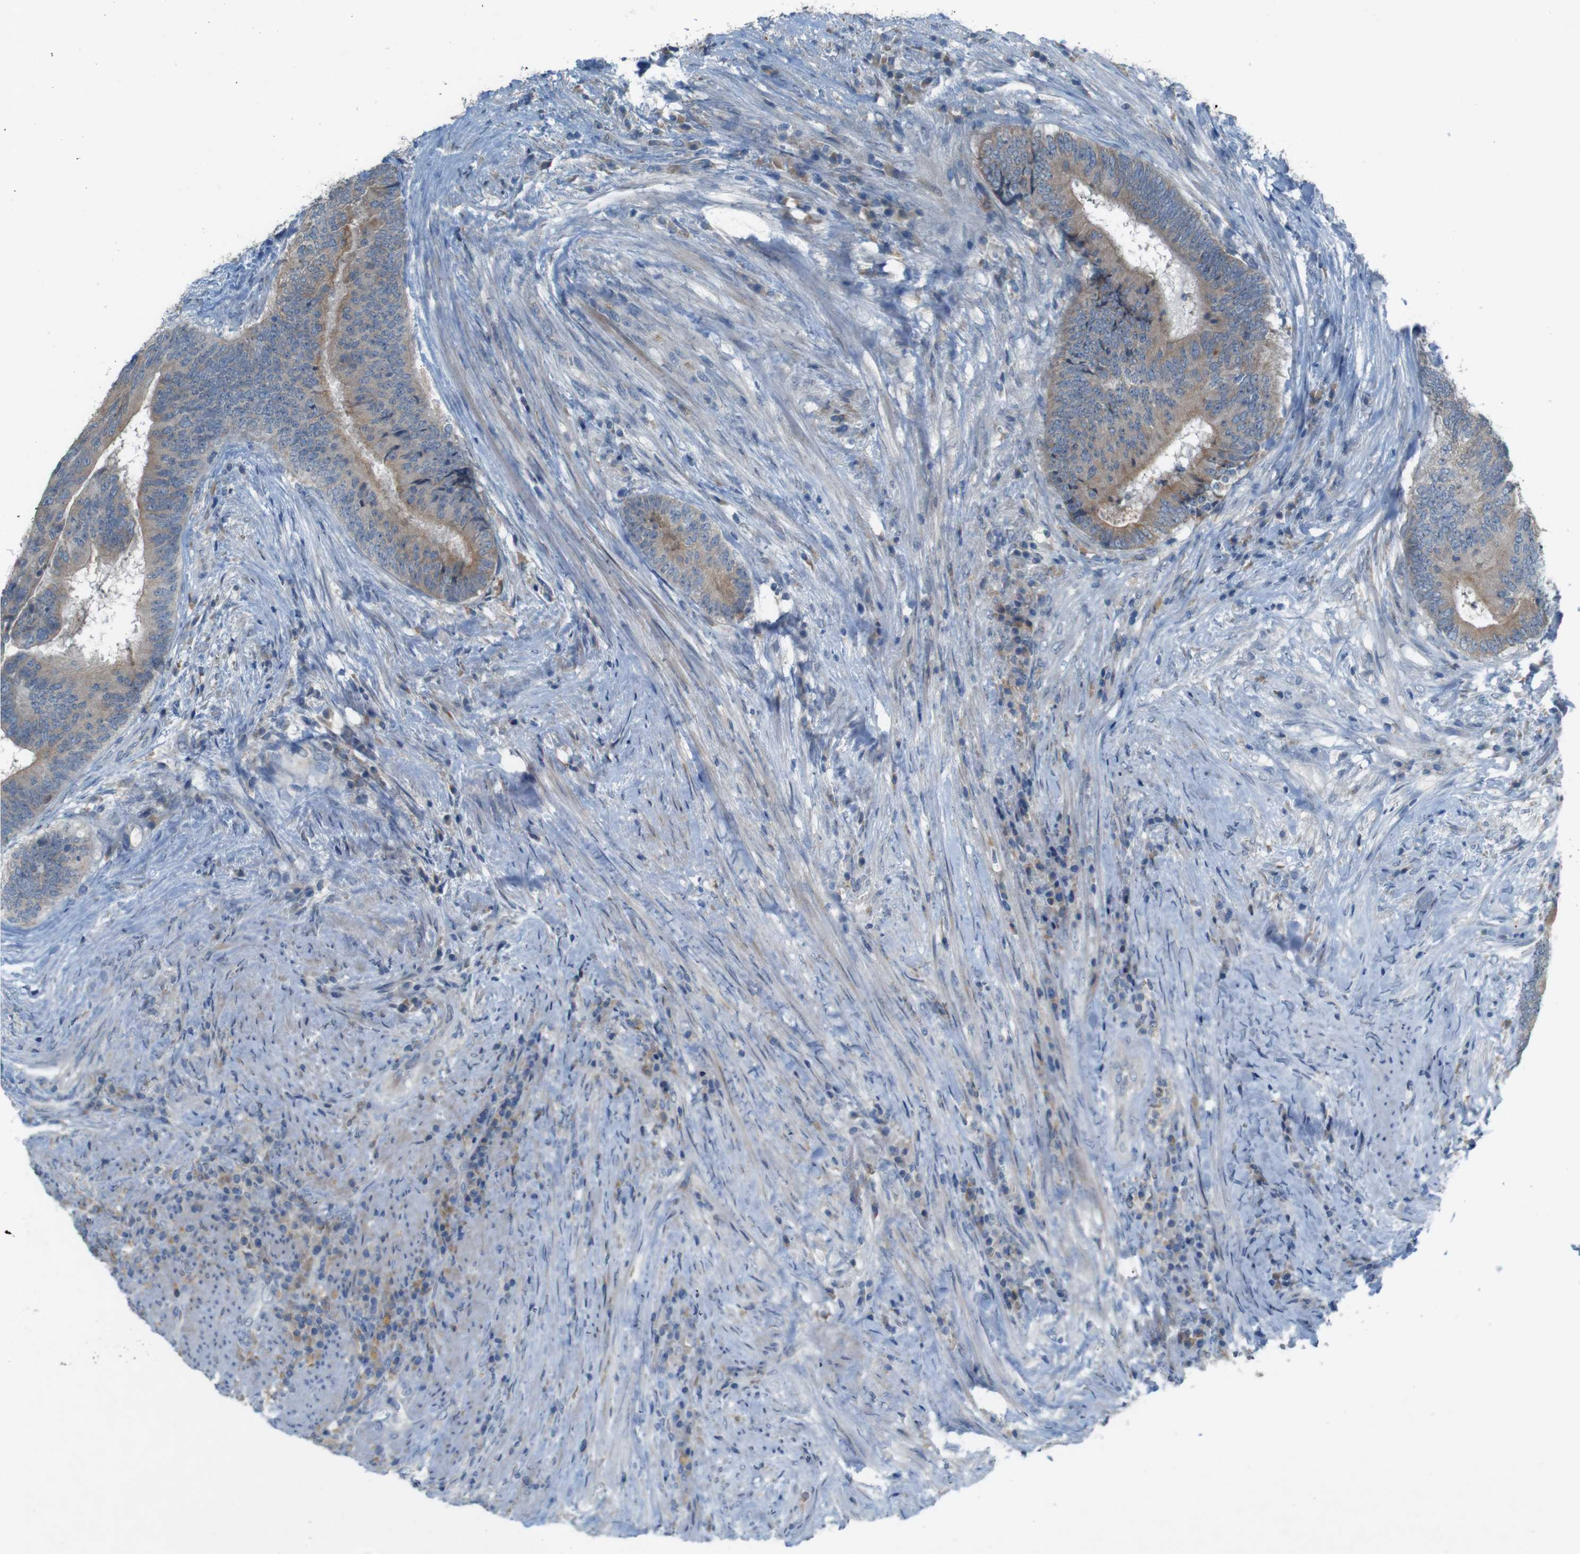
{"staining": {"intensity": "weak", "quantity": ">75%", "location": "cytoplasmic/membranous"}, "tissue": "colorectal cancer", "cell_type": "Tumor cells", "image_type": "cancer", "snomed": [{"axis": "morphology", "description": "Adenocarcinoma, NOS"}, {"axis": "topography", "description": "Rectum"}], "caption": "Immunohistochemical staining of adenocarcinoma (colorectal) shows low levels of weak cytoplasmic/membranous protein staining in about >75% of tumor cells.", "gene": "MOGAT3", "patient": {"sex": "male", "age": 72}}